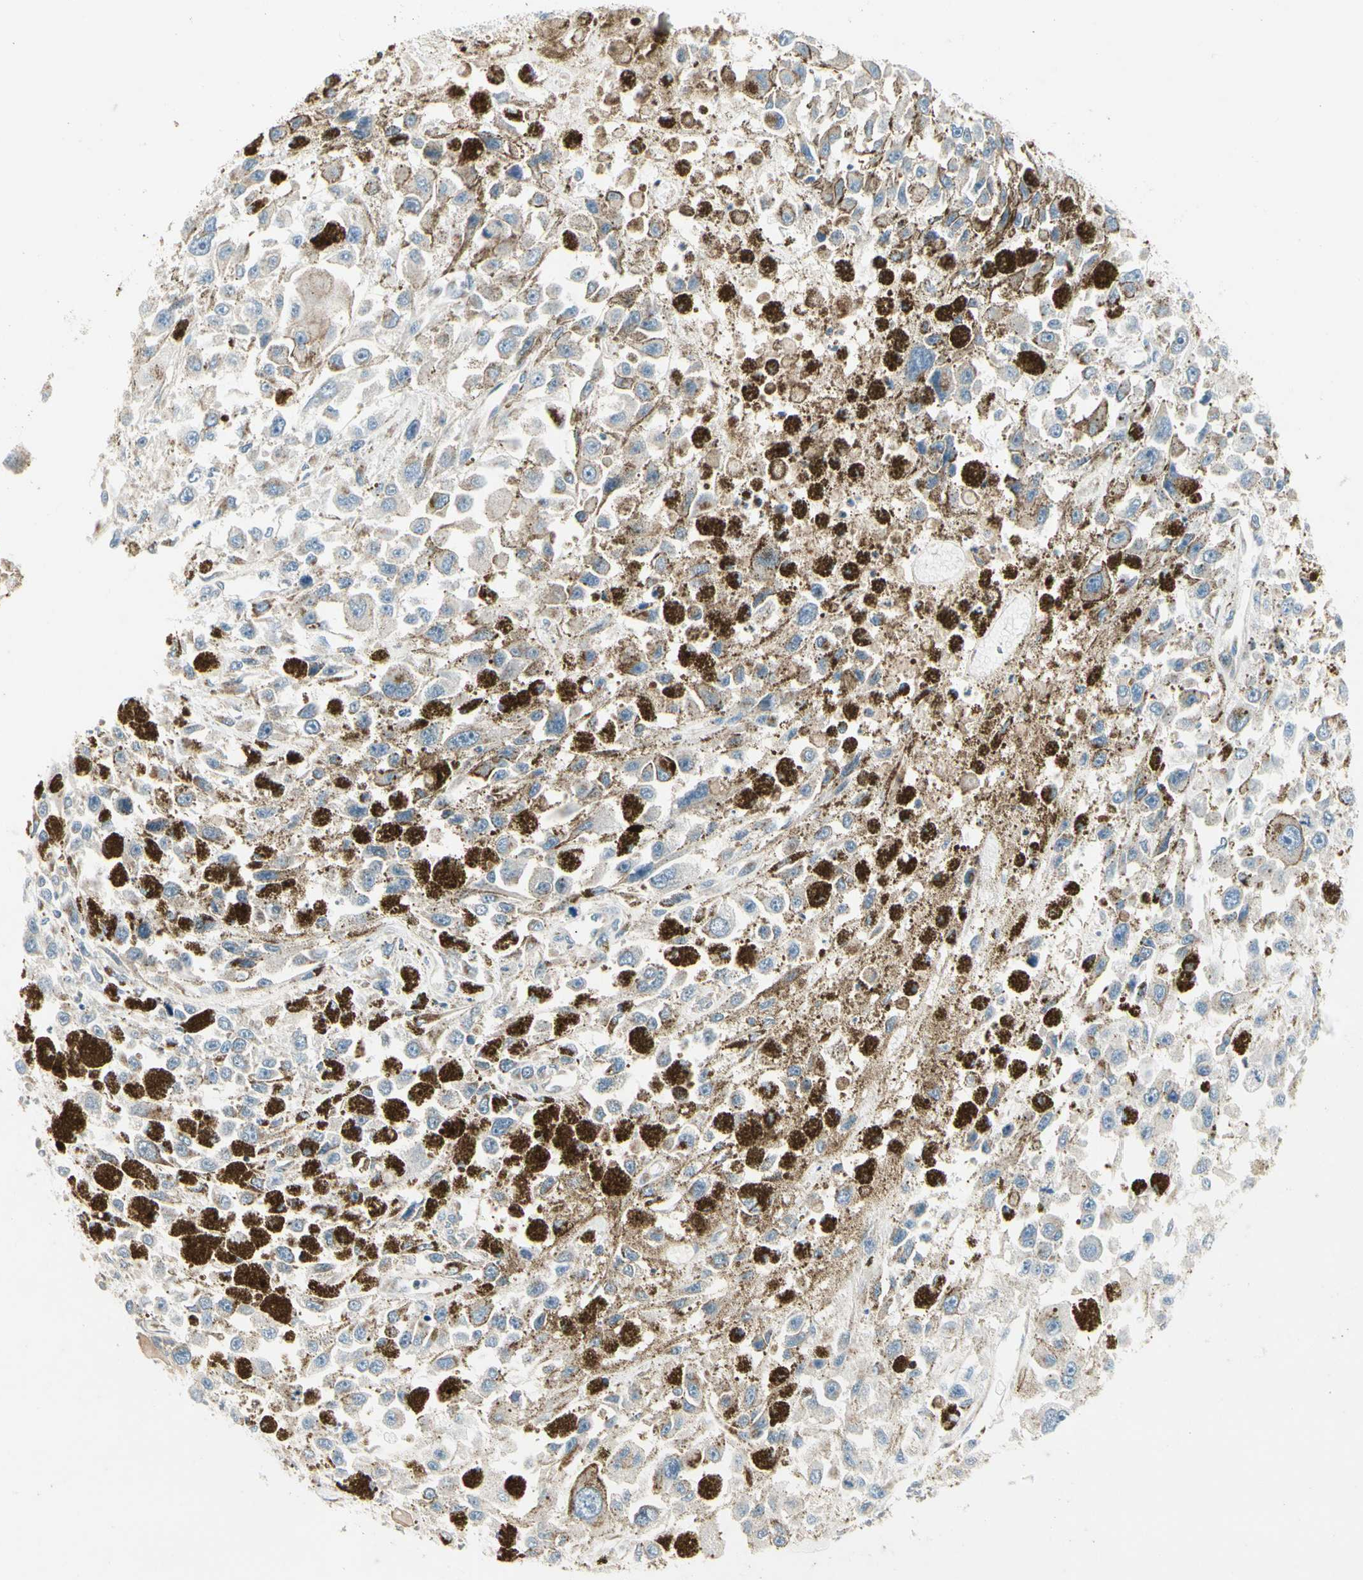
{"staining": {"intensity": "weak", "quantity": "<25%", "location": "cytoplasmic/membranous"}, "tissue": "melanoma", "cell_type": "Tumor cells", "image_type": "cancer", "snomed": [{"axis": "morphology", "description": "Malignant melanoma, Metastatic site"}, {"axis": "topography", "description": "Lymph node"}], "caption": "Tumor cells show no significant positivity in malignant melanoma (metastatic site).", "gene": "ABCA3", "patient": {"sex": "male", "age": 59}}